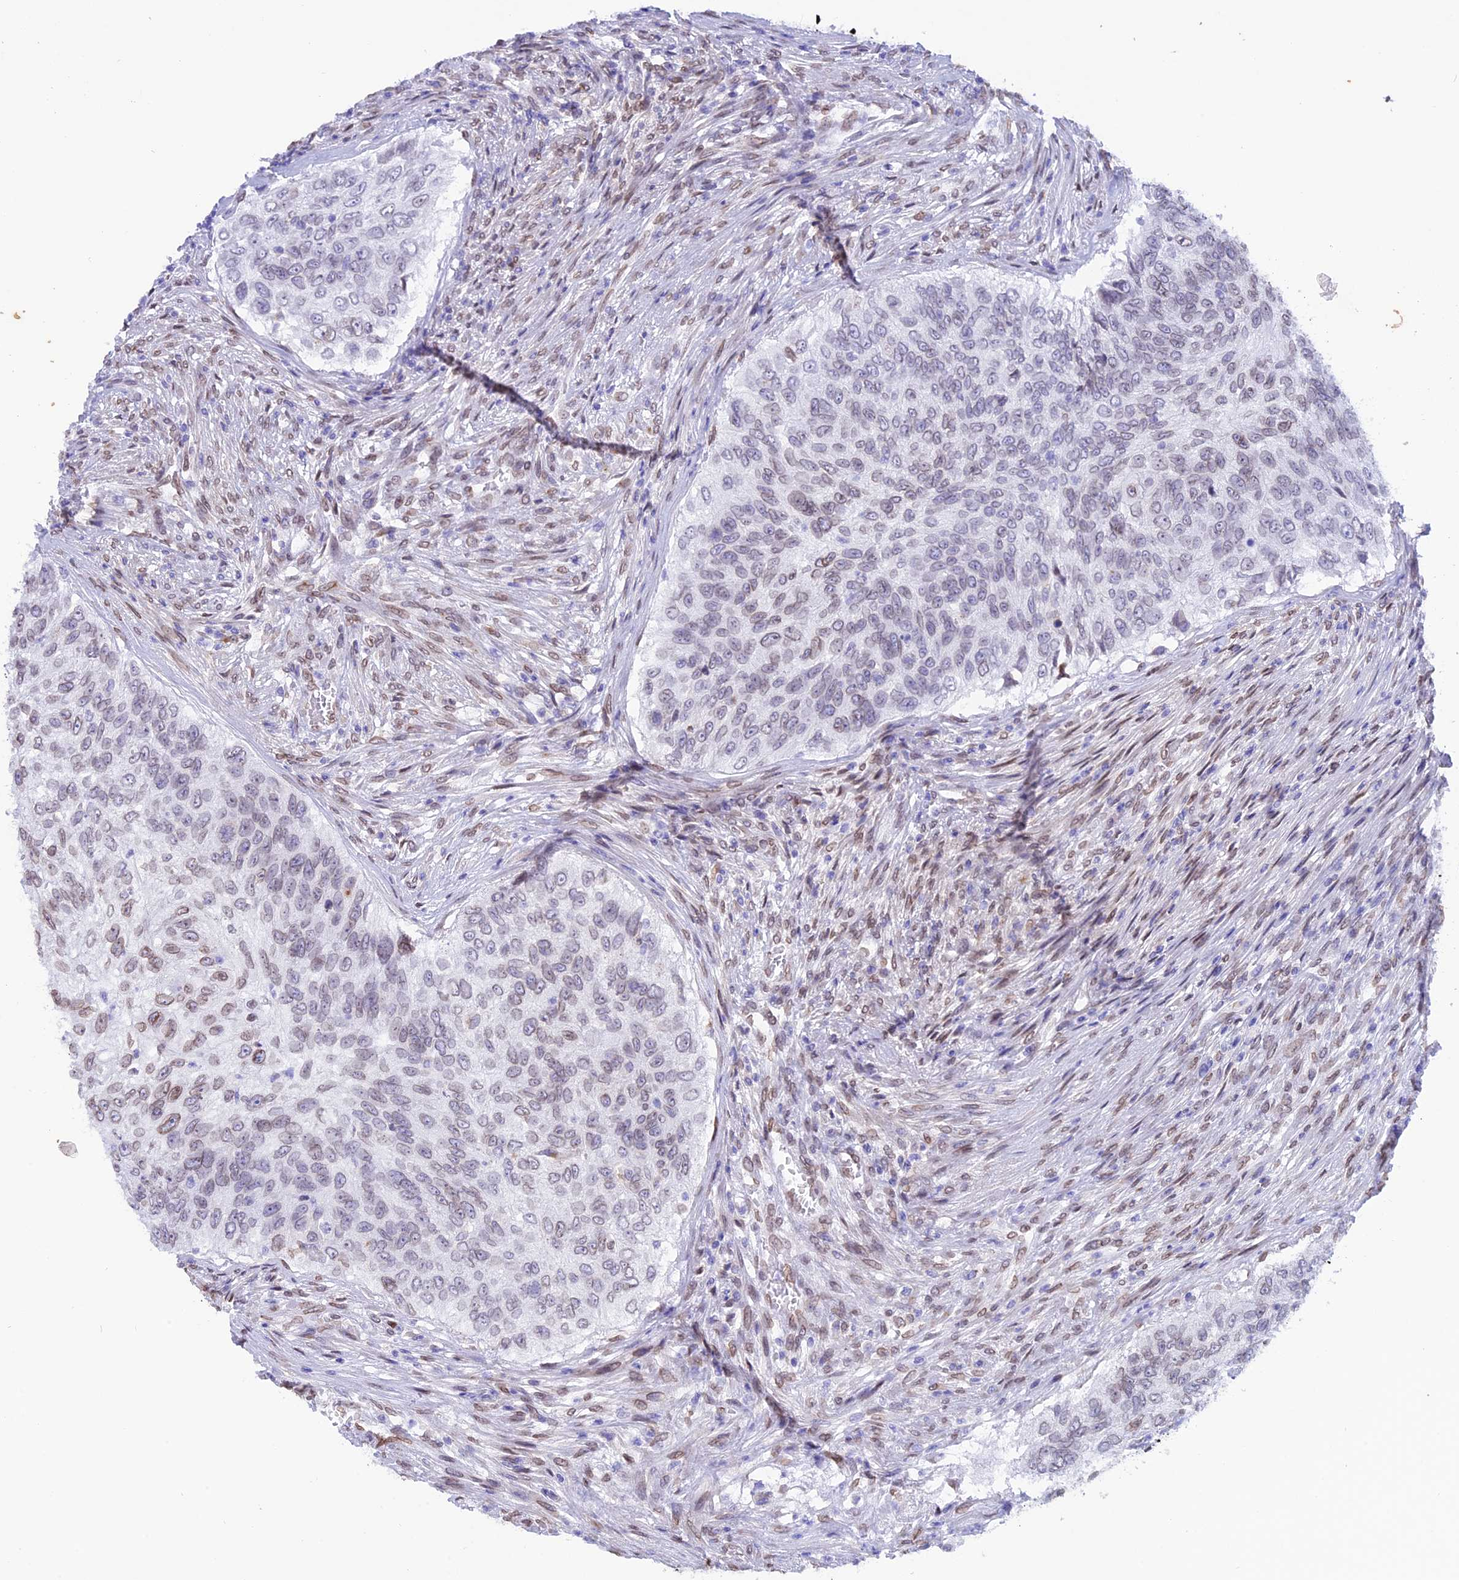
{"staining": {"intensity": "weak", "quantity": "<25%", "location": "cytoplasmic/membranous,nuclear"}, "tissue": "urothelial cancer", "cell_type": "Tumor cells", "image_type": "cancer", "snomed": [{"axis": "morphology", "description": "Urothelial carcinoma, High grade"}, {"axis": "topography", "description": "Urinary bladder"}], "caption": "Immunohistochemistry histopathology image of neoplastic tissue: human urothelial carcinoma (high-grade) stained with DAB shows no significant protein positivity in tumor cells.", "gene": "TMPRSS7", "patient": {"sex": "female", "age": 60}}